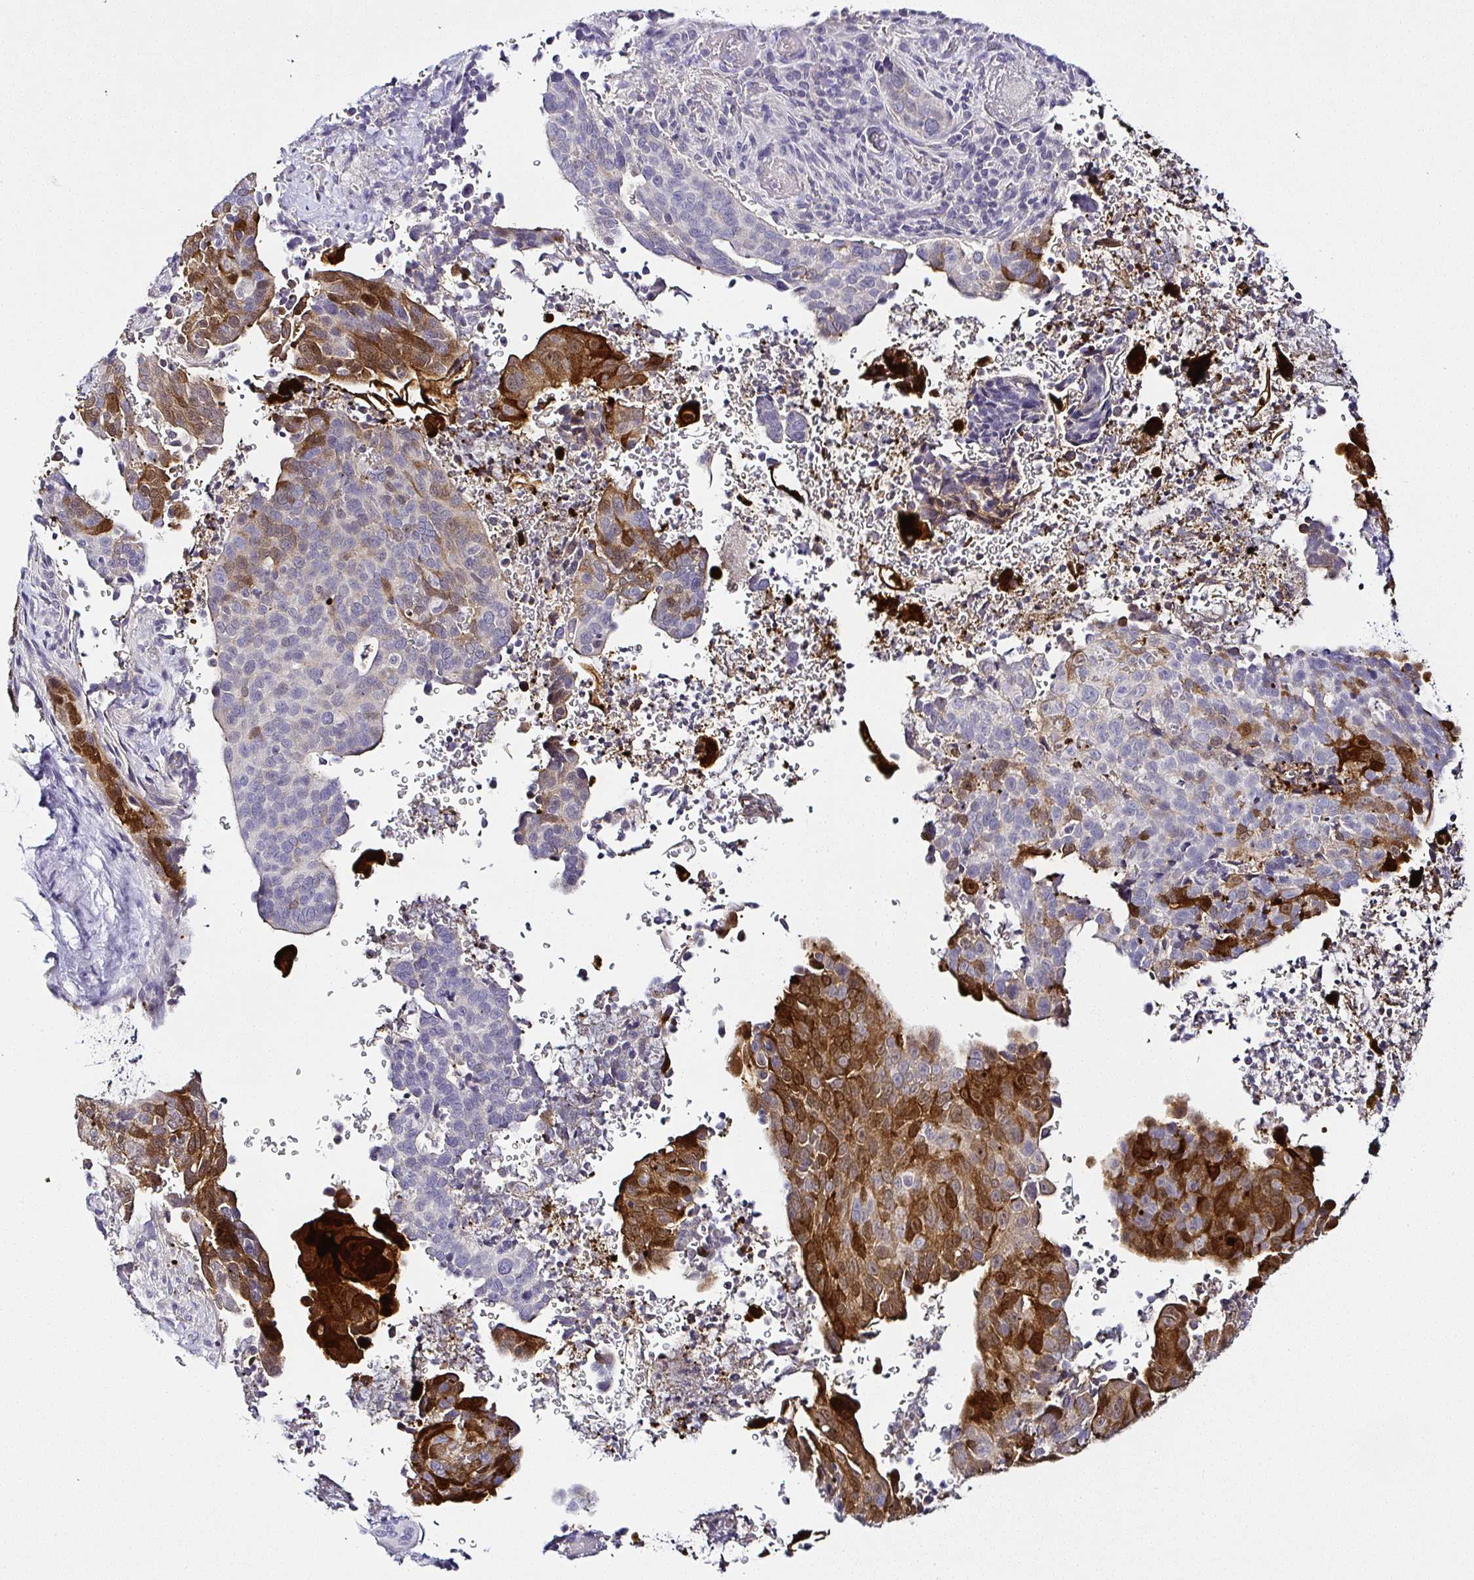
{"staining": {"intensity": "strong", "quantity": "25%-75%", "location": "cytoplasmic/membranous,nuclear"}, "tissue": "cervical cancer", "cell_type": "Tumor cells", "image_type": "cancer", "snomed": [{"axis": "morphology", "description": "Squamous cell carcinoma, NOS"}, {"axis": "topography", "description": "Cervix"}], "caption": "The immunohistochemical stain highlights strong cytoplasmic/membranous and nuclear positivity in tumor cells of cervical cancer (squamous cell carcinoma) tissue.", "gene": "SERPINB3", "patient": {"sex": "female", "age": 38}}